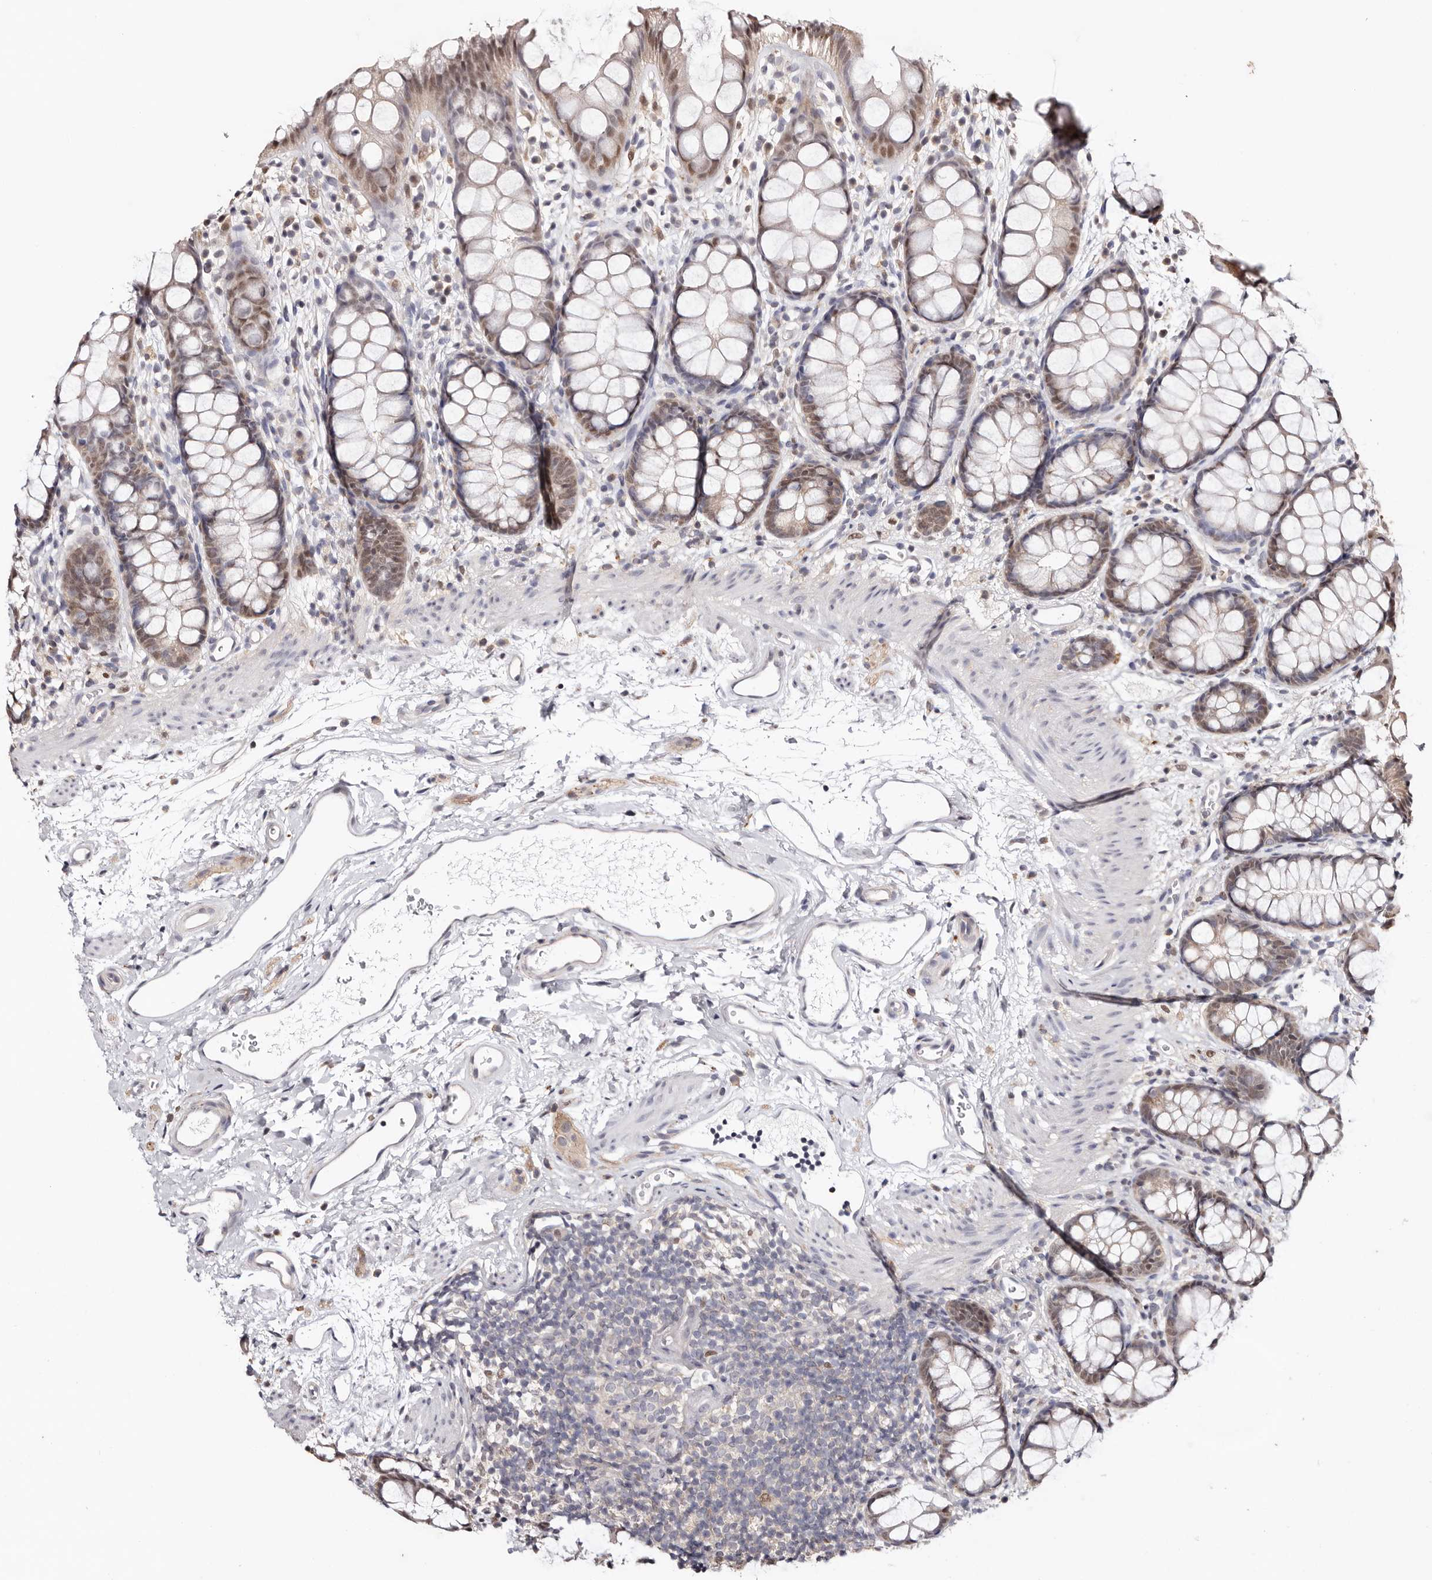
{"staining": {"intensity": "moderate", "quantity": "25%-75%", "location": "nuclear"}, "tissue": "rectum", "cell_type": "Glandular cells", "image_type": "normal", "snomed": [{"axis": "morphology", "description": "Normal tissue, NOS"}, {"axis": "topography", "description": "Rectum"}], "caption": "Rectum stained for a protein demonstrates moderate nuclear positivity in glandular cells. (brown staining indicates protein expression, while blue staining denotes nuclei).", "gene": "TYW3", "patient": {"sex": "female", "age": 65}}